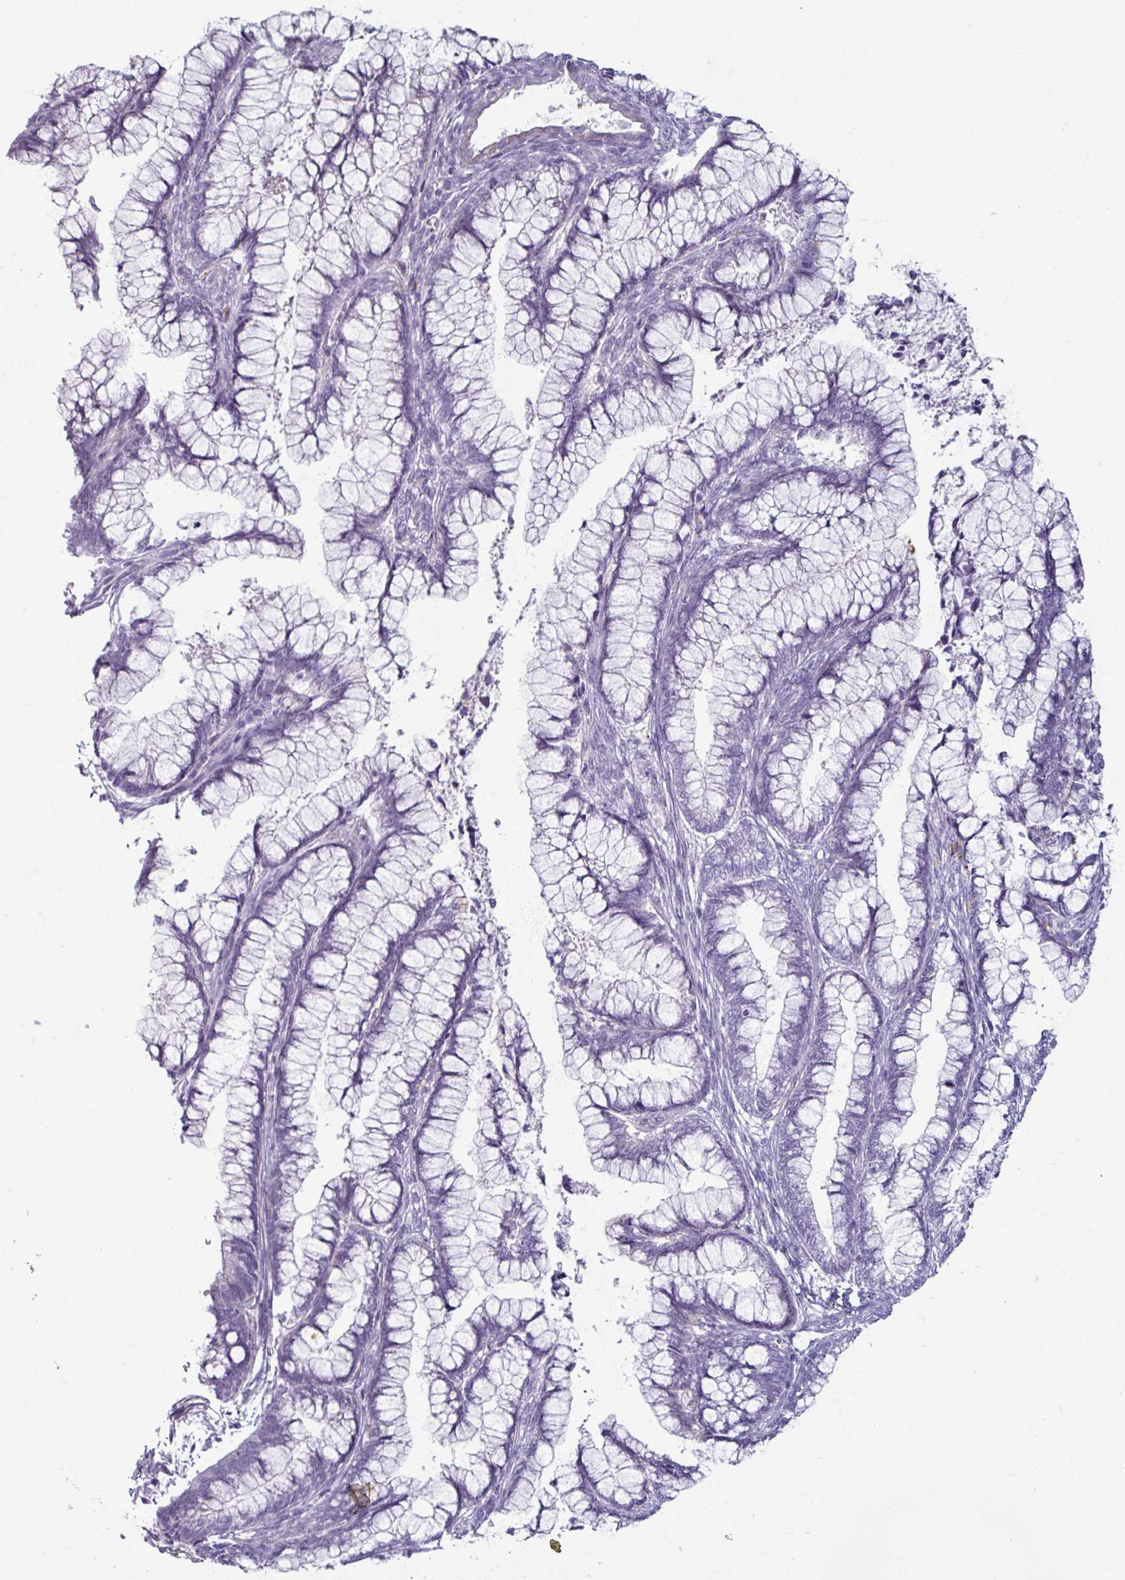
{"staining": {"intensity": "negative", "quantity": "none", "location": "none"}, "tissue": "cervical cancer", "cell_type": "Tumor cells", "image_type": "cancer", "snomed": [{"axis": "morphology", "description": "Adenocarcinoma, NOS"}, {"axis": "topography", "description": "Cervix"}], "caption": "A high-resolution image shows IHC staining of cervical cancer (adenocarcinoma), which exhibits no significant staining in tumor cells. The staining is performed using DAB (3,3'-diaminobenzidine) brown chromogen with nuclei counter-stained in using hematoxylin.", "gene": "SPESP1", "patient": {"sex": "female", "age": 44}}